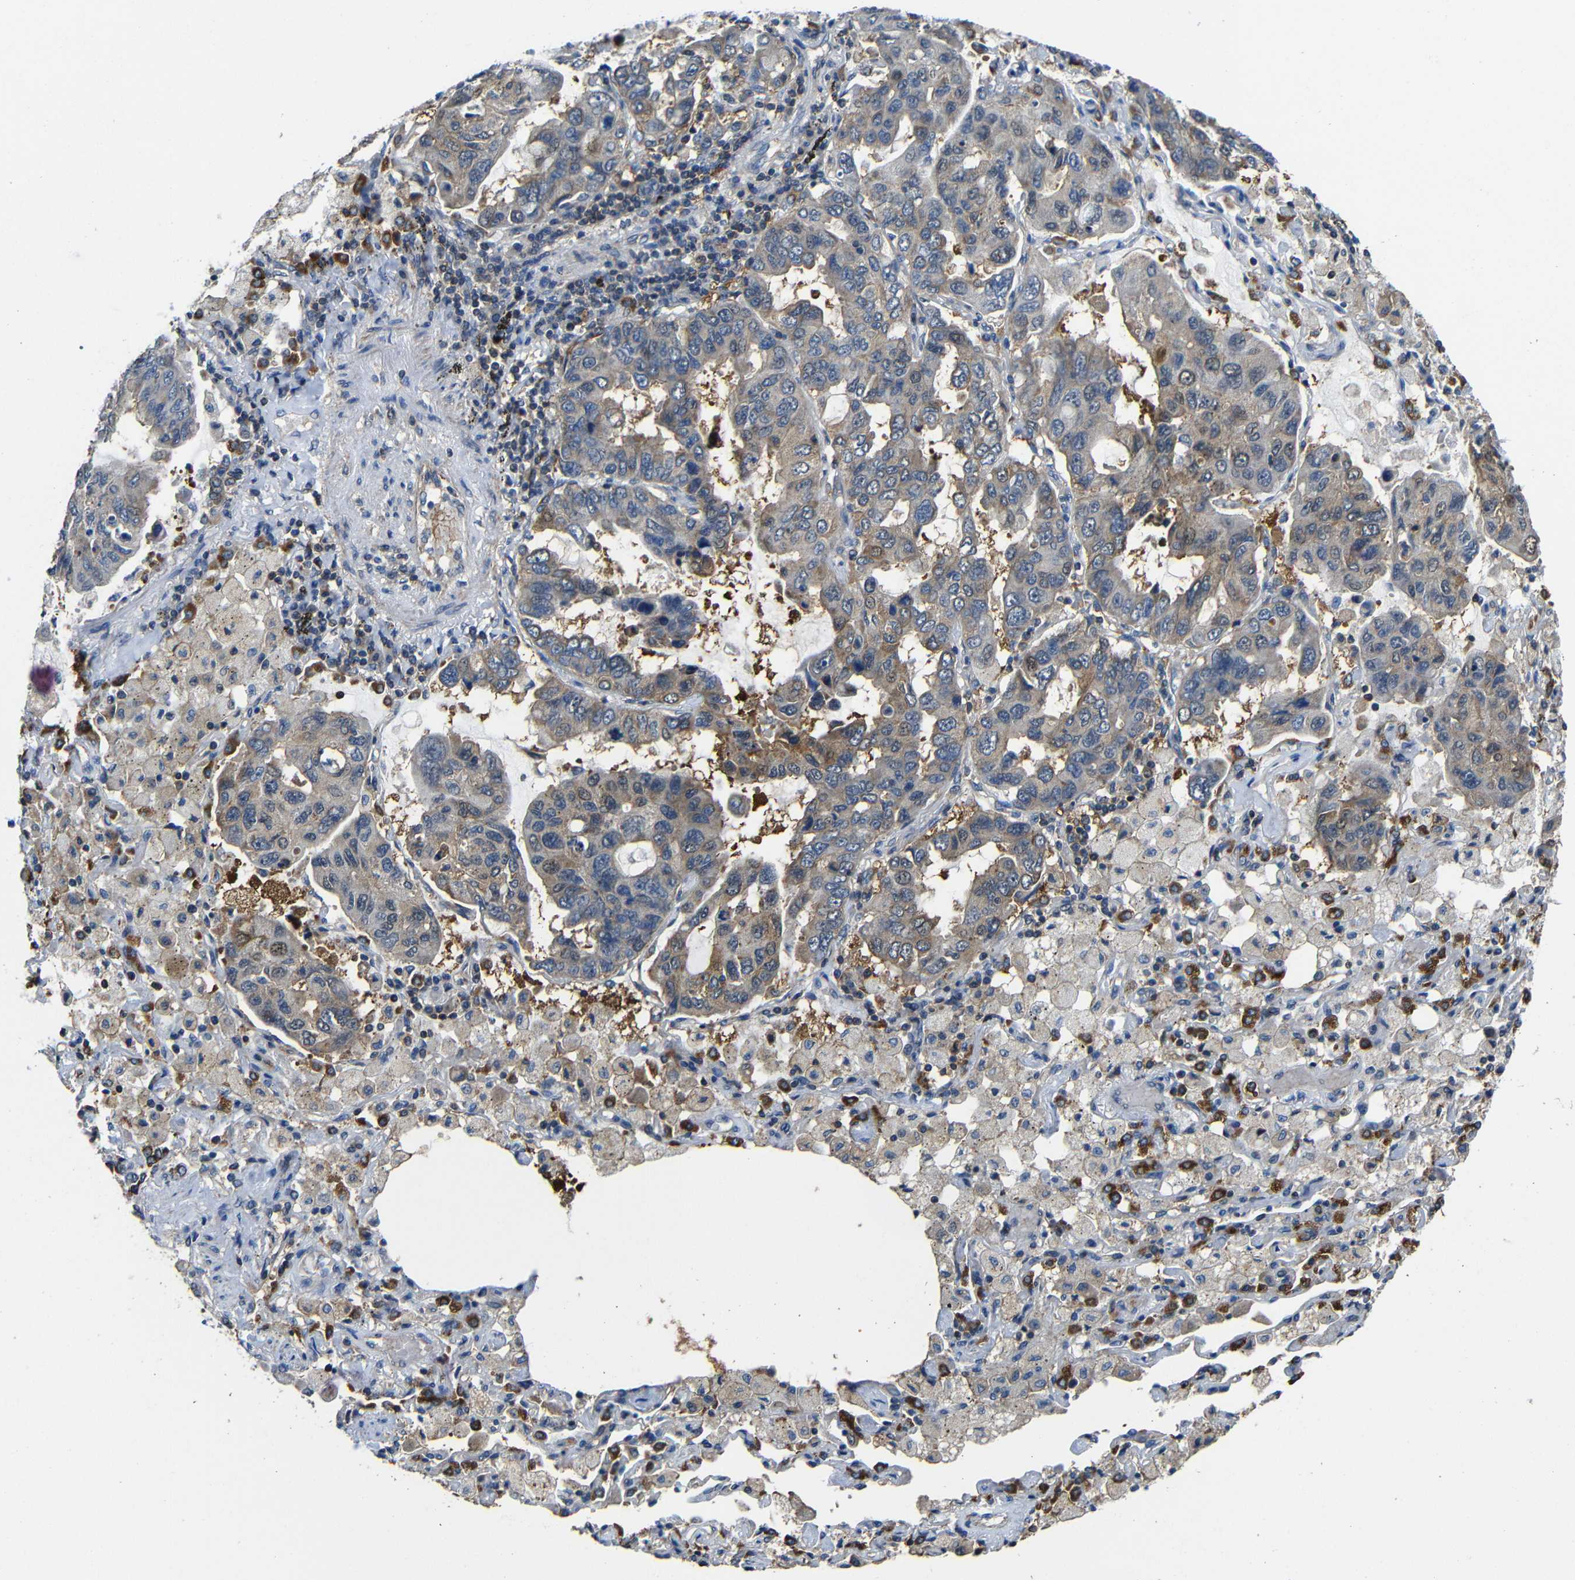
{"staining": {"intensity": "moderate", "quantity": "25%-75%", "location": "cytoplasmic/membranous"}, "tissue": "lung cancer", "cell_type": "Tumor cells", "image_type": "cancer", "snomed": [{"axis": "morphology", "description": "Adenocarcinoma, NOS"}, {"axis": "topography", "description": "Lung"}], "caption": "Immunohistochemistry (IHC) (DAB) staining of human lung adenocarcinoma reveals moderate cytoplasmic/membranous protein expression in approximately 25%-75% of tumor cells.", "gene": "GDI1", "patient": {"sex": "male", "age": 64}}